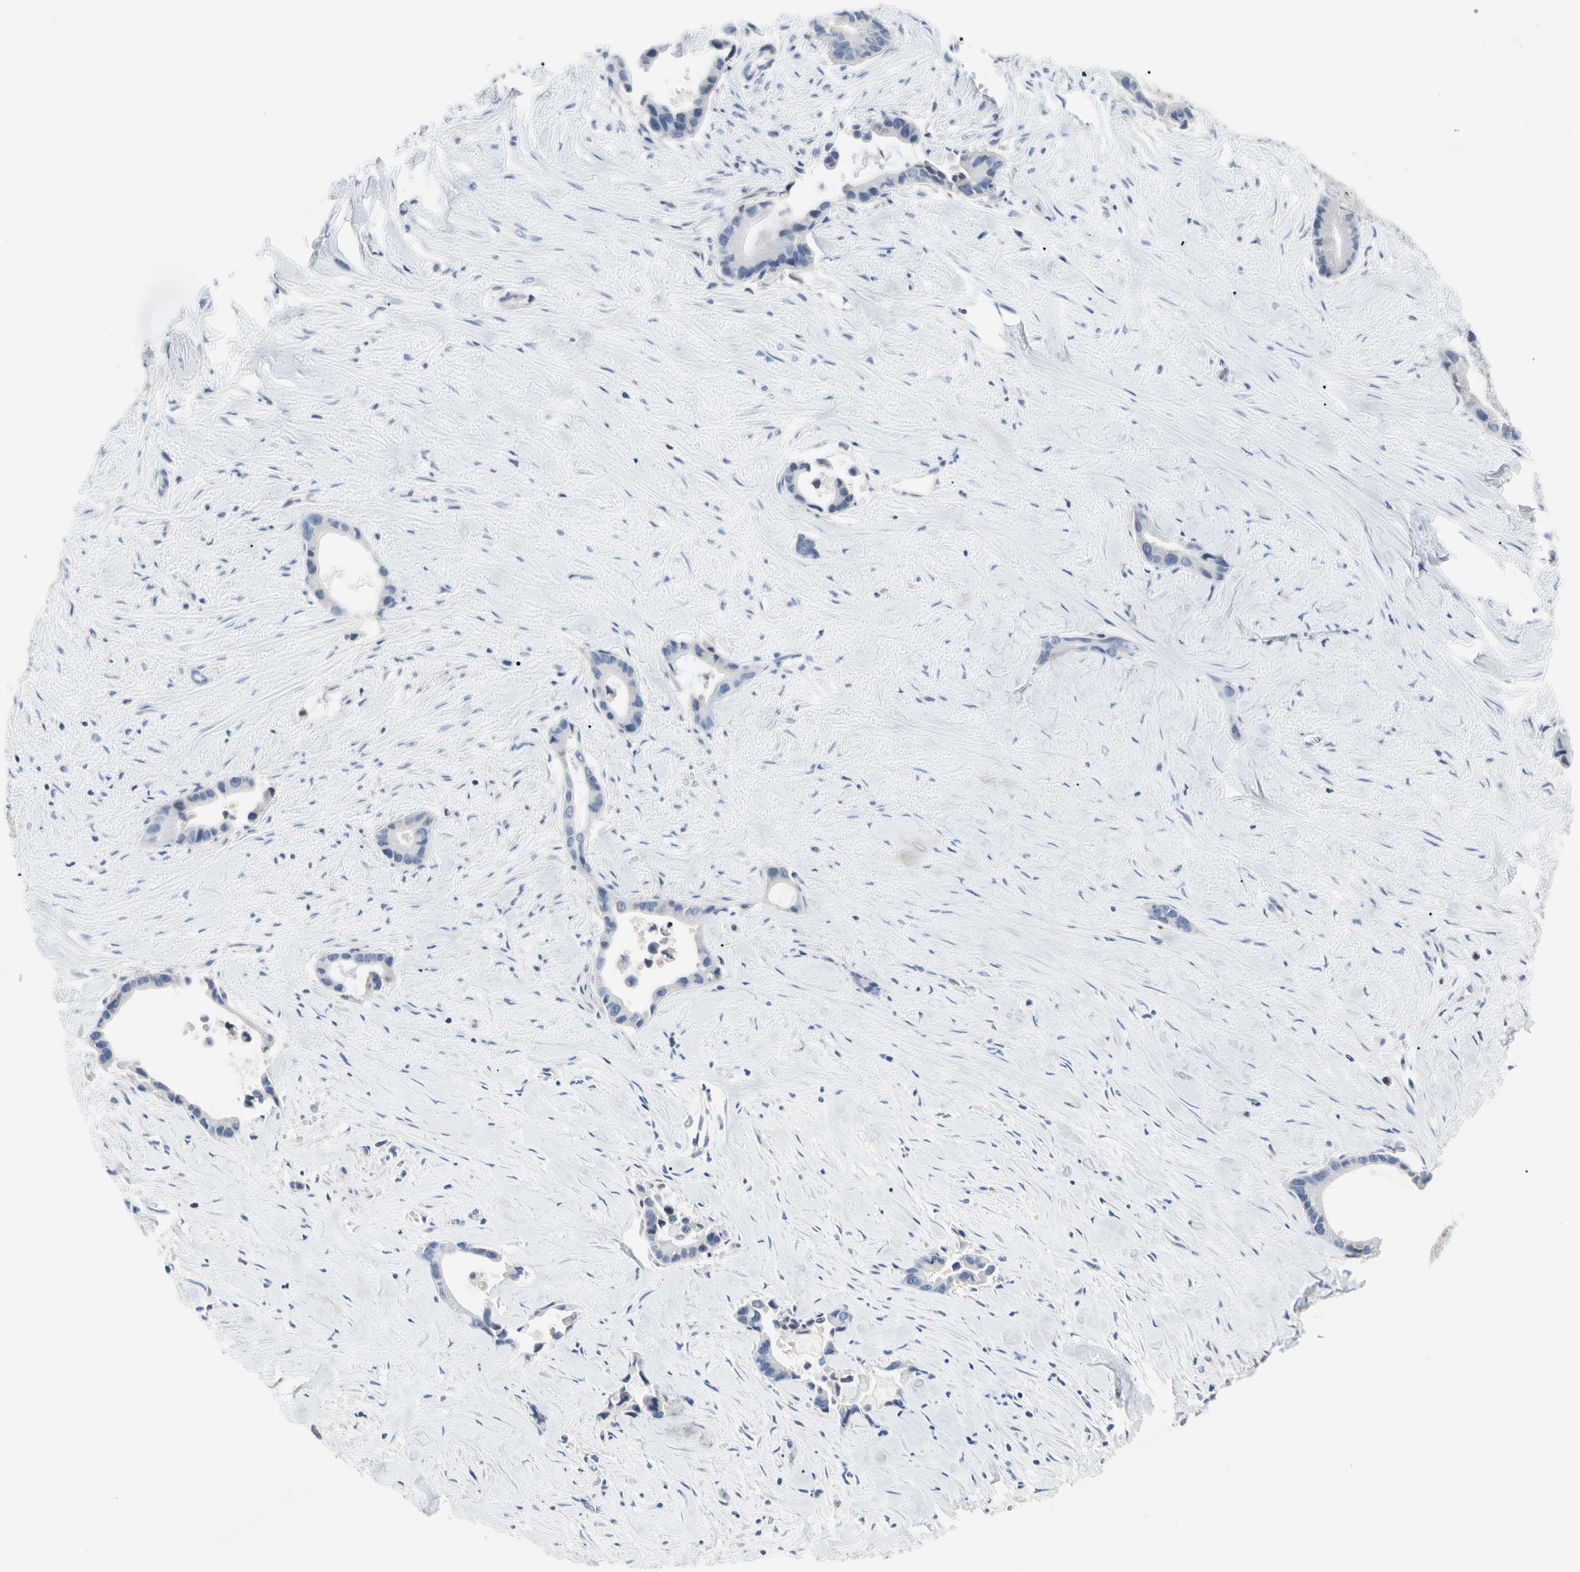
{"staining": {"intensity": "negative", "quantity": "none", "location": "none"}, "tissue": "liver cancer", "cell_type": "Tumor cells", "image_type": "cancer", "snomed": [{"axis": "morphology", "description": "Cholangiocarcinoma"}, {"axis": "topography", "description": "Liver"}], "caption": "This is an IHC photomicrograph of human liver cholangiocarcinoma. There is no positivity in tumor cells.", "gene": "ECRG4", "patient": {"sex": "female", "age": 55}}